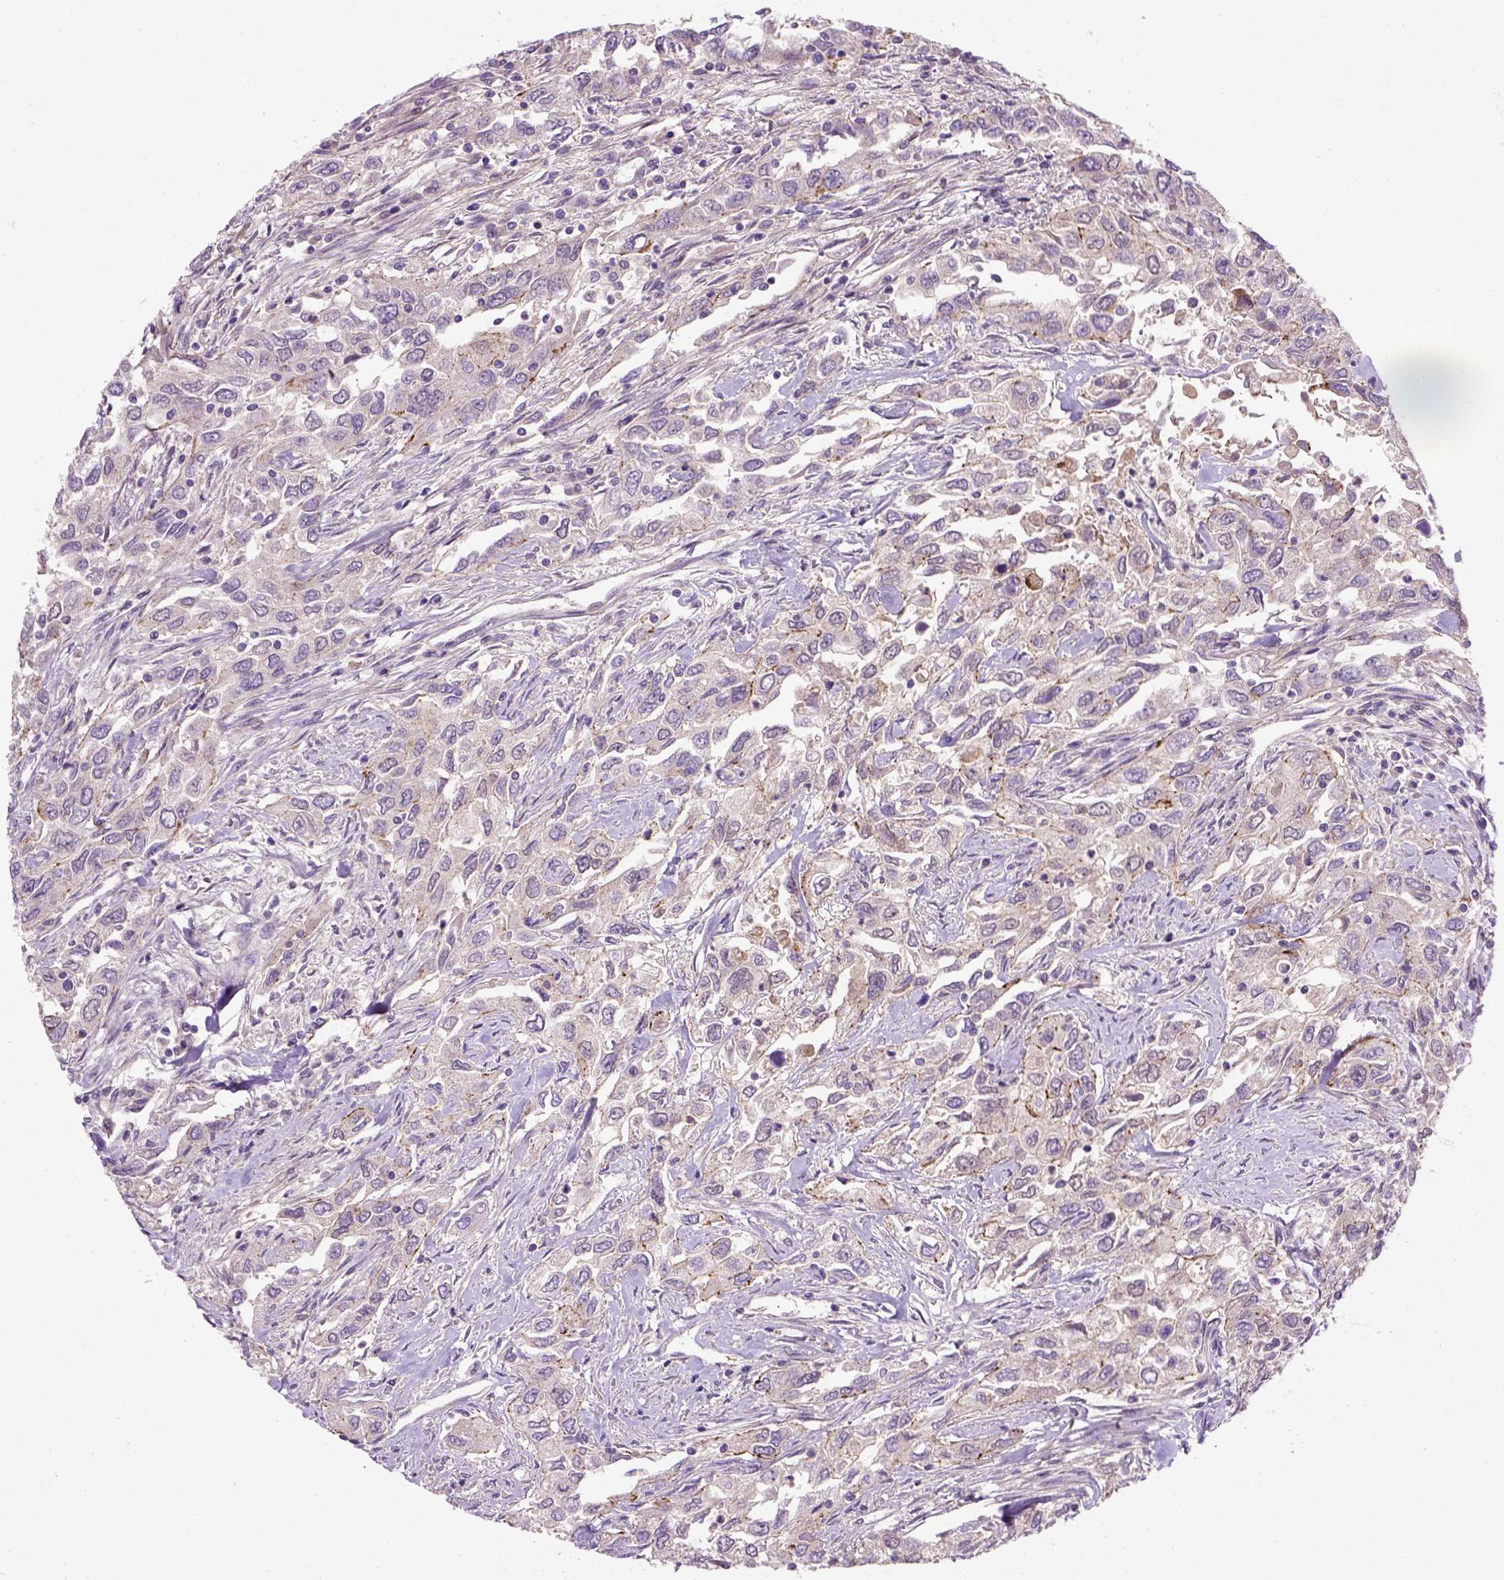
{"staining": {"intensity": "negative", "quantity": "none", "location": "none"}, "tissue": "urothelial cancer", "cell_type": "Tumor cells", "image_type": "cancer", "snomed": [{"axis": "morphology", "description": "Urothelial carcinoma, High grade"}, {"axis": "topography", "description": "Urinary bladder"}], "caption": "This is a micrograph of immunohistochemistry staining of urothelial carcinoma (high-grade), which shows no positivity in tumor cells.", "gene": "CDH1", "patient": {"sex": "male", "age": 76}}